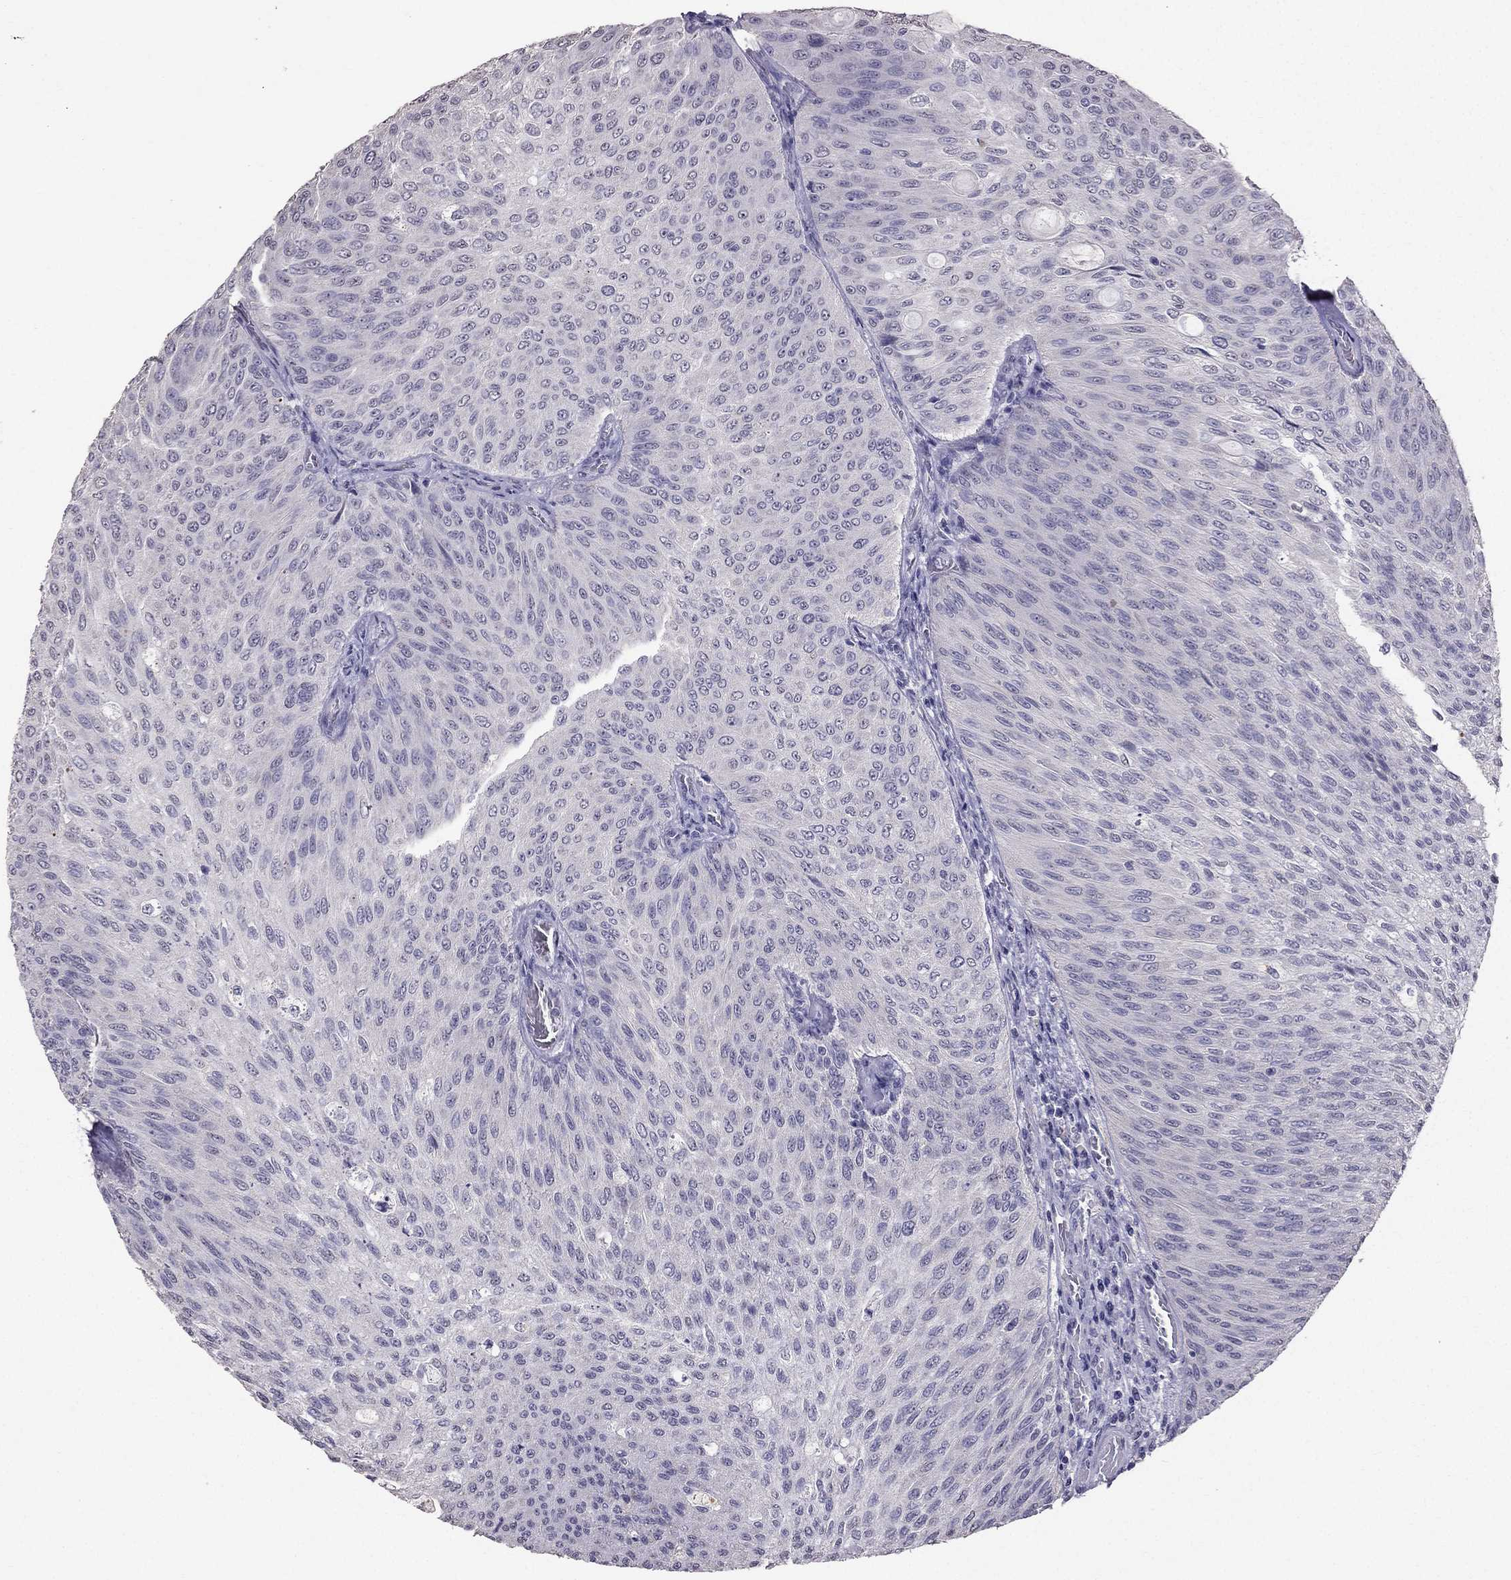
{"staining": {"intensity": "negative", "quantity": "none", "location": "none"}, "tissue": "urothelial cancer", "cell_type": "Tumor cells", "image_type": "cancer", "snomed": [{"axis": "morphology", "description": "Urothelial carcinoma, Low grade"}, {"axis": "topography", "description": "Ureter, NOS"}, {"axis": "topography", "description": "Urinary bladder"}], "caption": "The histopathology image shows no significant positivity in tumor cells of low-grade urothelial carcinoma.", "gene": "SCG5", "patient": {"sex": "male", "age": 78}}